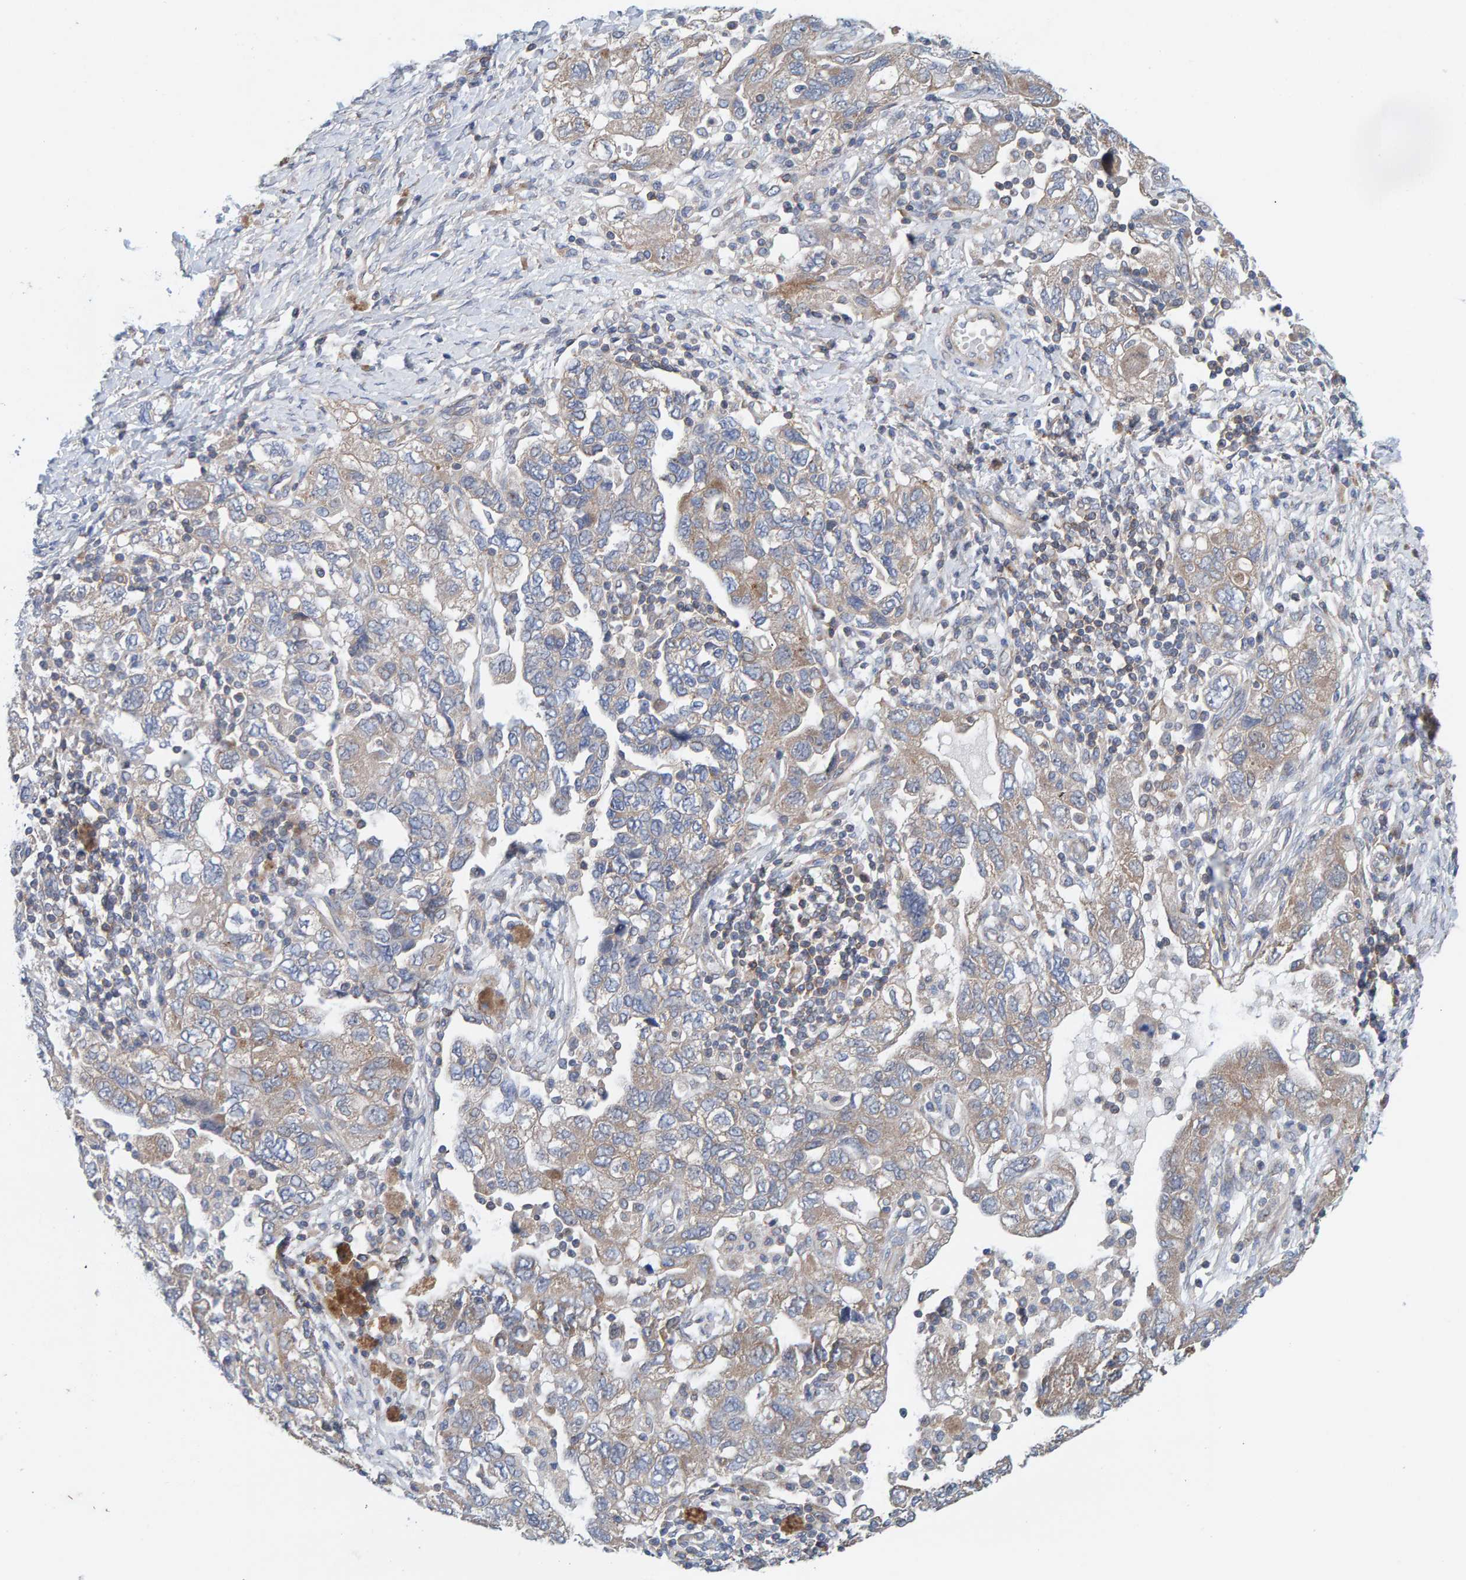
{"staining": {"intensity": "weak", "quantity": "<25%", "location": "cytoplasmic/membranous"}, "tissue": "ovarian cancer", "cell_type": "Tumor cells", "image_type": "cancer", "snomed": [{"axis": "morphology", "description": "Carcinoma, NOS"}, {"axis": "morphology", "description": "Cystadenocarcinoma, serous, NOS"}, {"axis": "topography", "description": "Ovary"}], "caption": "IHC of human ovarian cancer reveals no positivity in tumor cells.", "gene": "CCM2", "patient": {"sex": "female", "age": 69}}